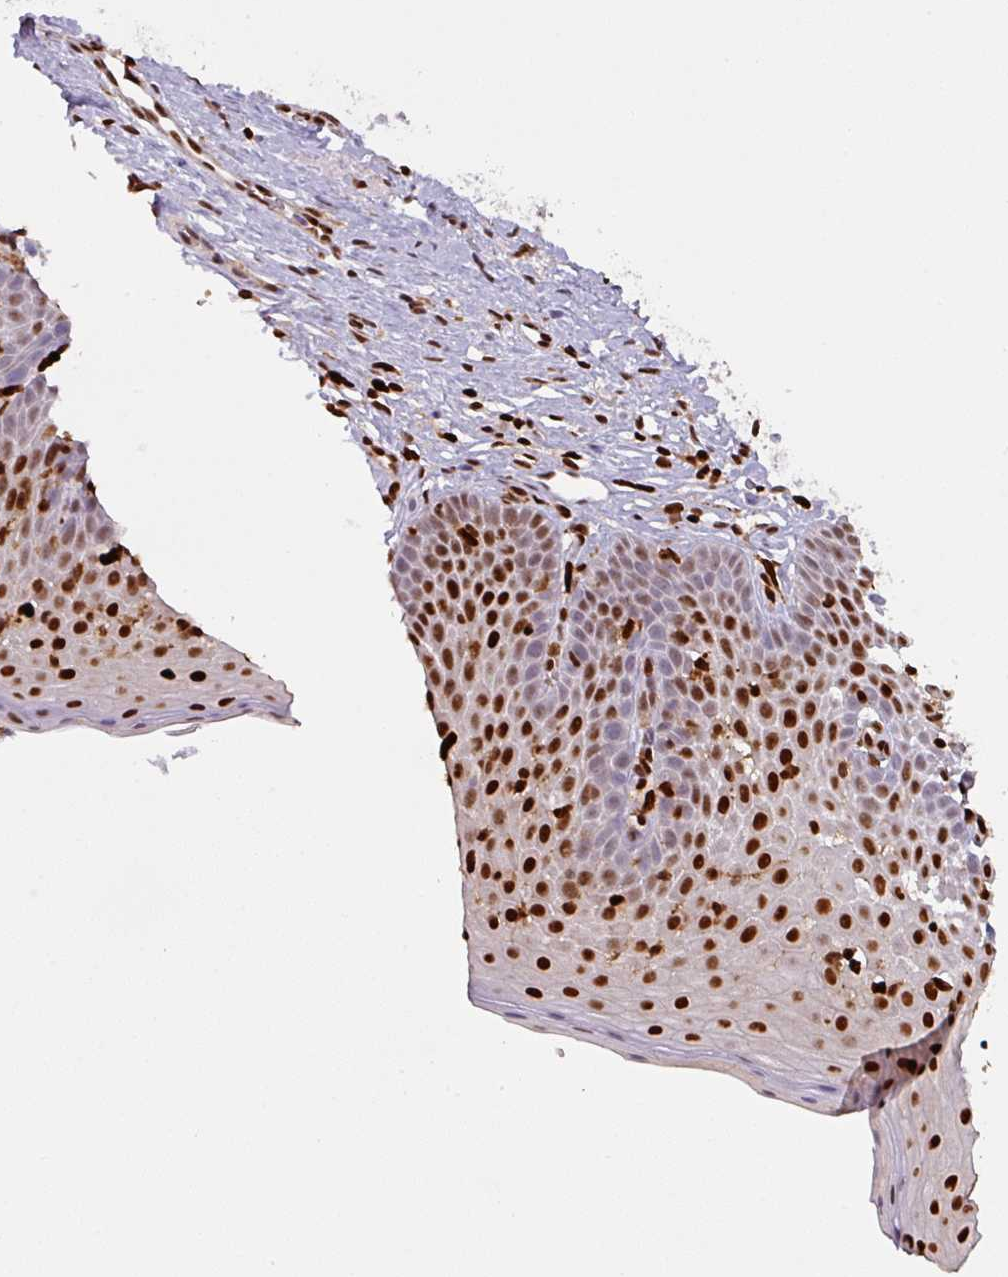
{"staining": {"intensity": "strong", "quantity": "25%-75%", "location": "nuclear"}, "tissue": "cervix", "cell_type": "Glandular cells", "image_type": "normal", "snomed": [{"axis": "morphology", "description": "Normal tissue, NOS"}, {"axis": "topography", "description": "Cervix"}], "caption": "Immunohistochemical staining of unremarkable cervix exhibits strong nuclear protein positivity in about 25%-75% of glandular cells.", "gene": "SAMHD1", "patient": {"sex": "female", "age": 36}}